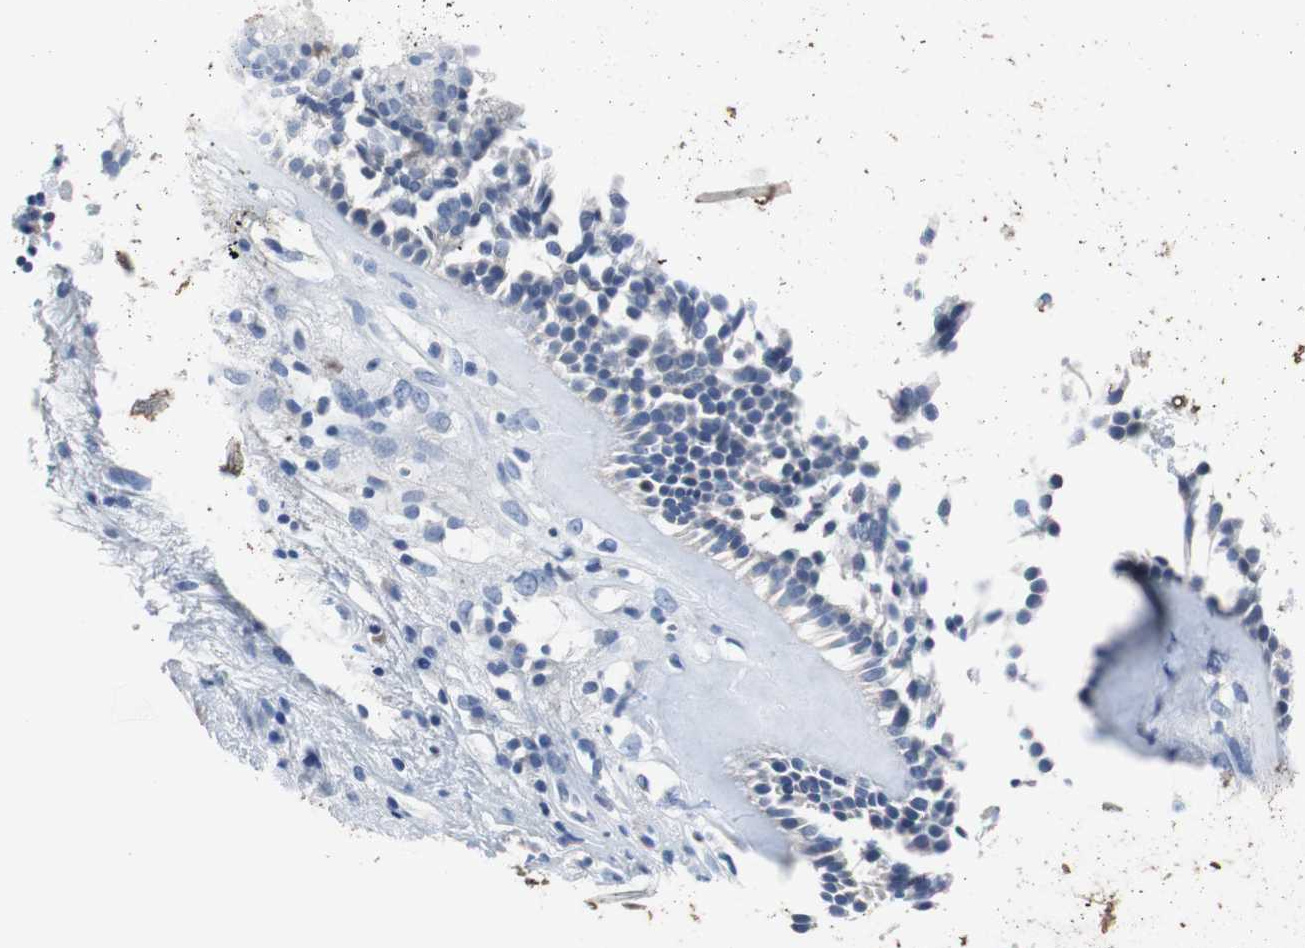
{"staining": {"intensity": "weak", "quantity": ">75%", "location": "cytoplasmic/membranous"}, "tissue": "nasopharynx", "cell_type": "Respiratory epithelial cells", "image_type": "normal", "snomed": [{"axis": "morphology", "description": "Normal tissue, NOS"}, {"axis": "morphology", "description": "Inflammation, NOS"}, {"axis": "topography", "description": "Nasopharynx"}], "caption": "A histopathology image of nasopharynx stained for a protein exhibits weak cytoplasmic/membranous brown staining in respiratory epithelial cells. The staining is performed using DAB brown chromogen to label protein expression. The nuclei are counter-stained blue using hematoxylin.", "gene": "EEF2K", "patient": {"sex": "male", "age": 48}}